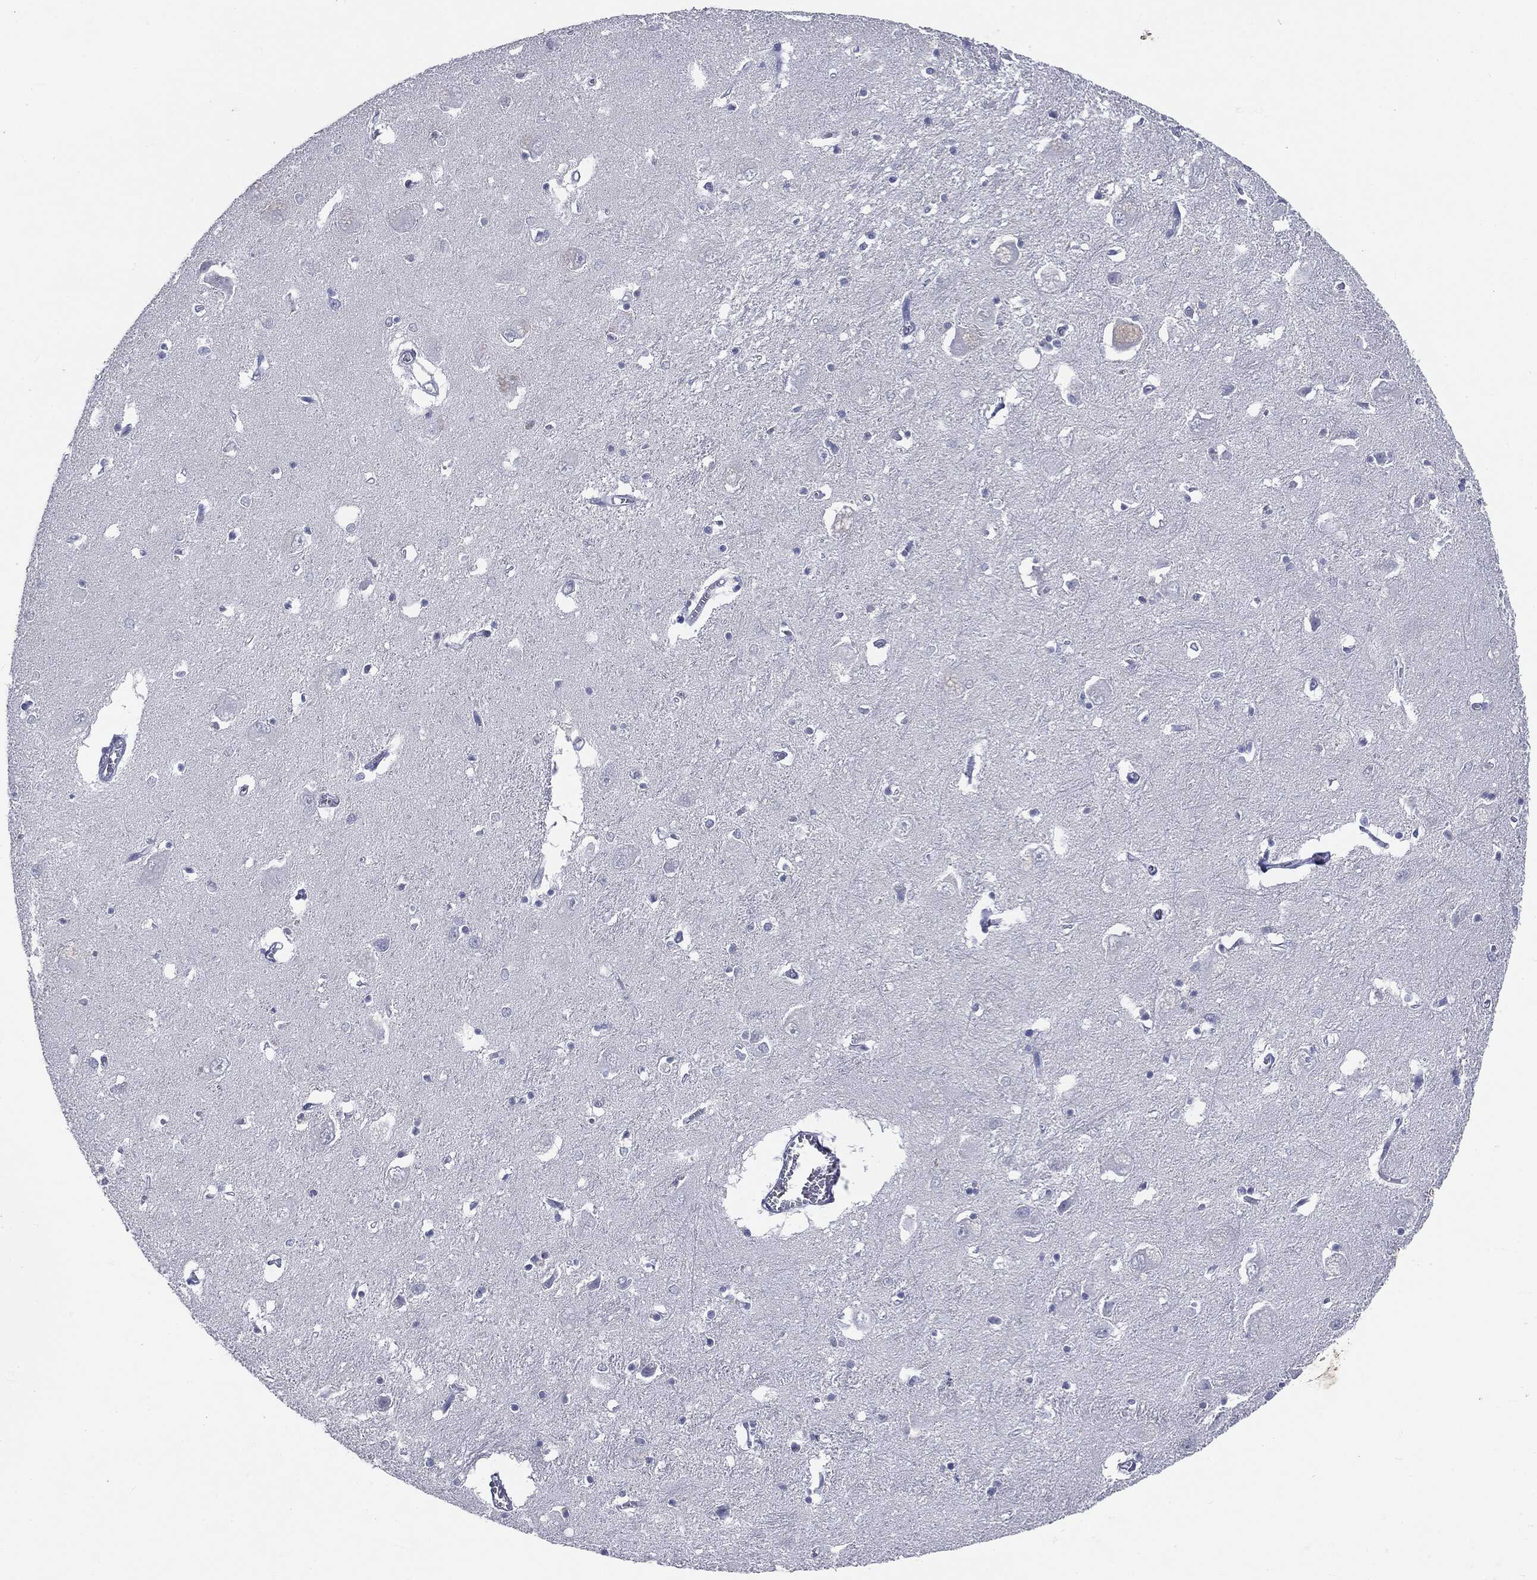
{"staining": {"intensity": "negative", "quantity": "none", "location": "none"}, "tissue": "caudate", "cell_type": "Glial cells", "image_type": "normal", "snomed": [{"axis": "morphology", "description": "Normal tissue, NOS"}, {"axis": "topography", "description": "Lateral ventricle wall"}], "caption": "A photomicrograph of human caudate is negative for staining in glial cells. Brightfield microscopy of IHC stained with DAB (brown) and hematoxylin (blue), captured at high magnification.", "gene": "CGB1", "patient": {"sex": "male", "age": 54}}